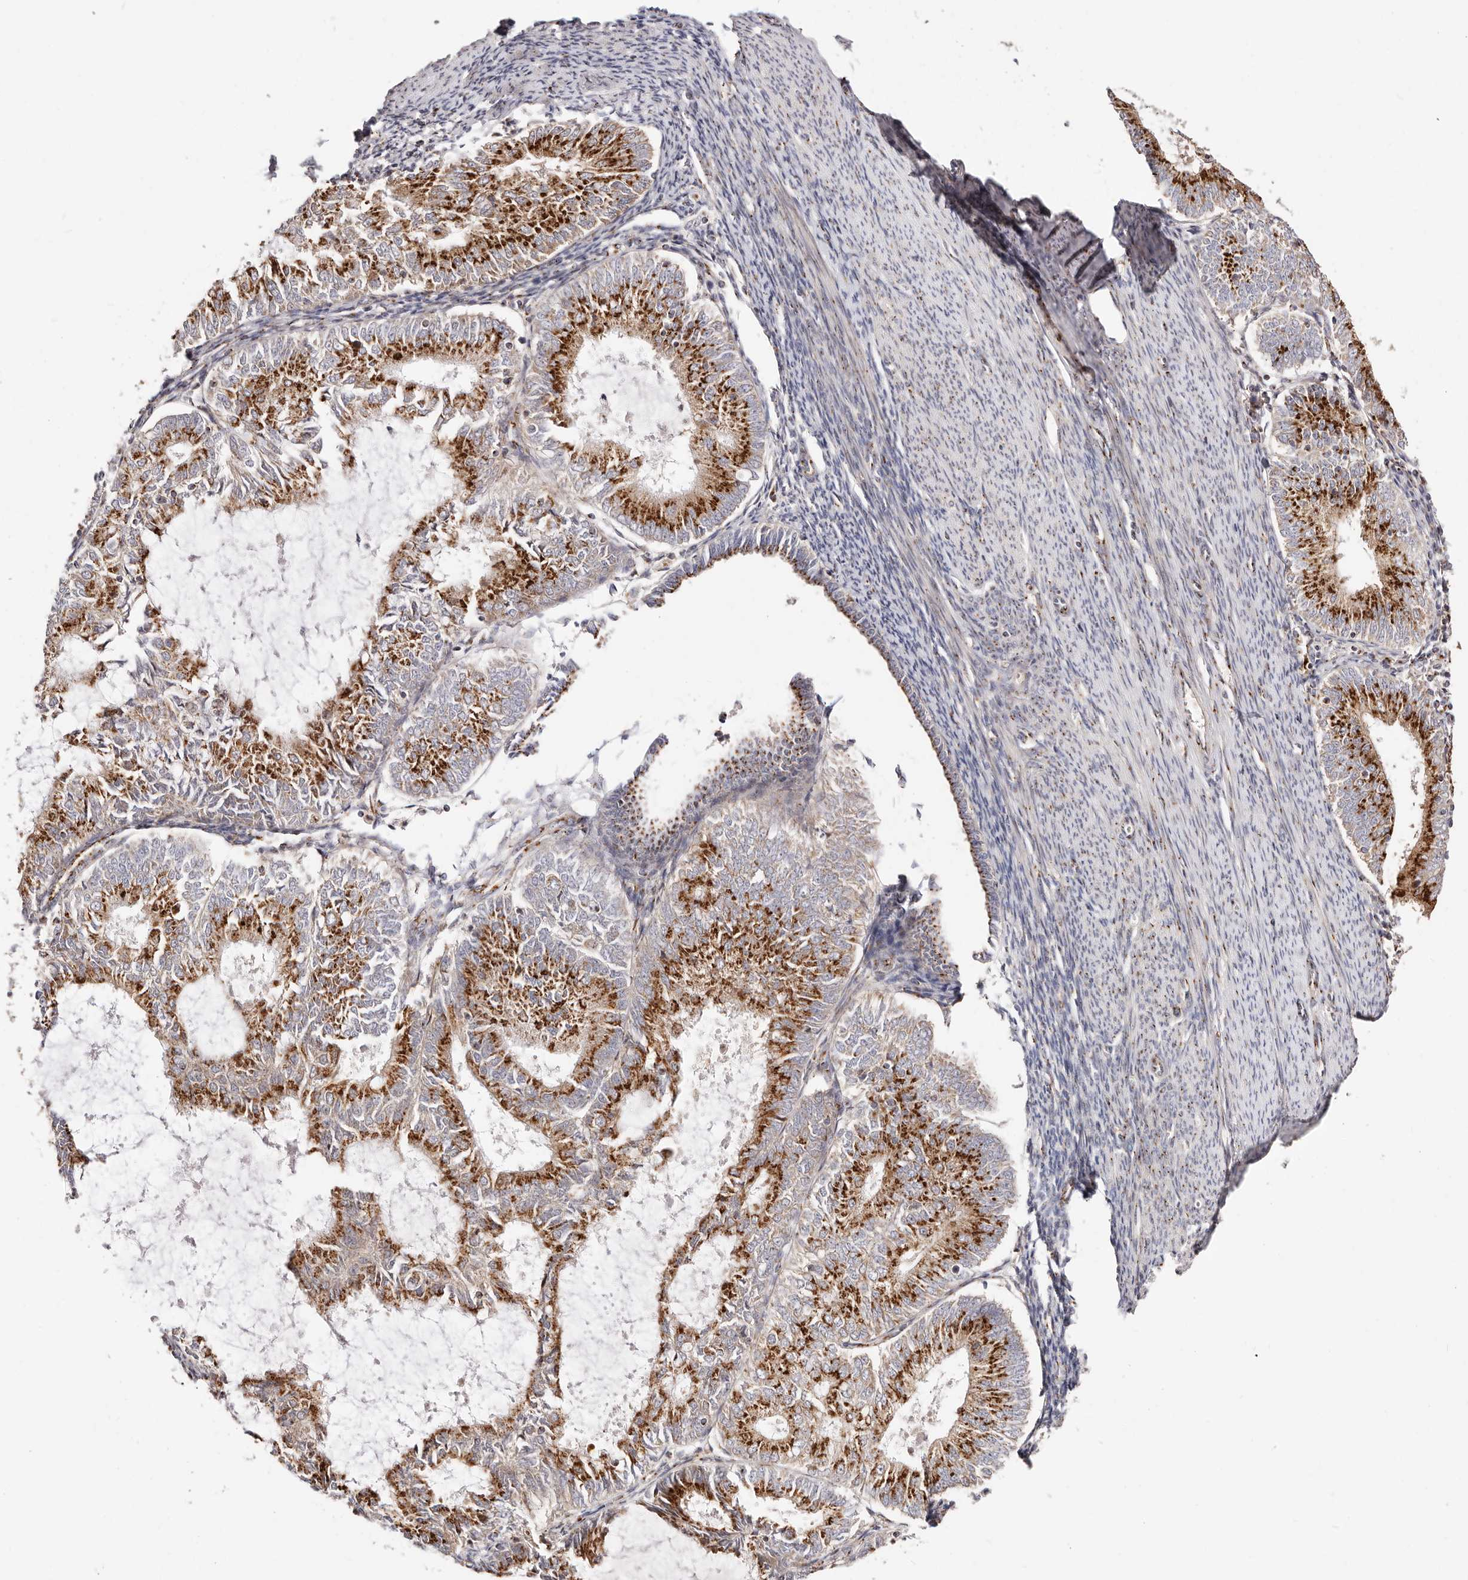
{"staining": {"intensity": "strong", "quantity": ">75%", "location": "cytoplasmic/membranous"}, "tissue": "endometrial cancer", "cell_type": "Tumor cells", "image_type": "cancer", "snomed": [{"axis": "morphology", "description": "Adenocarcinoma, NOS"}, {"axis": "topography", "description": "Endometrium"}], "caption": "A histopathology image of human adenocarcinoma (endometrial) stained for a protein exhibits strong cytoplasmic/membranous brown staining in tumor cells. (DAB (3,3'-diaminobenzidine) = brown stain, brightfield microscopy at high magnification).", "gene": "MAPK6", "patient": {"sex": "female", "age": 57}}